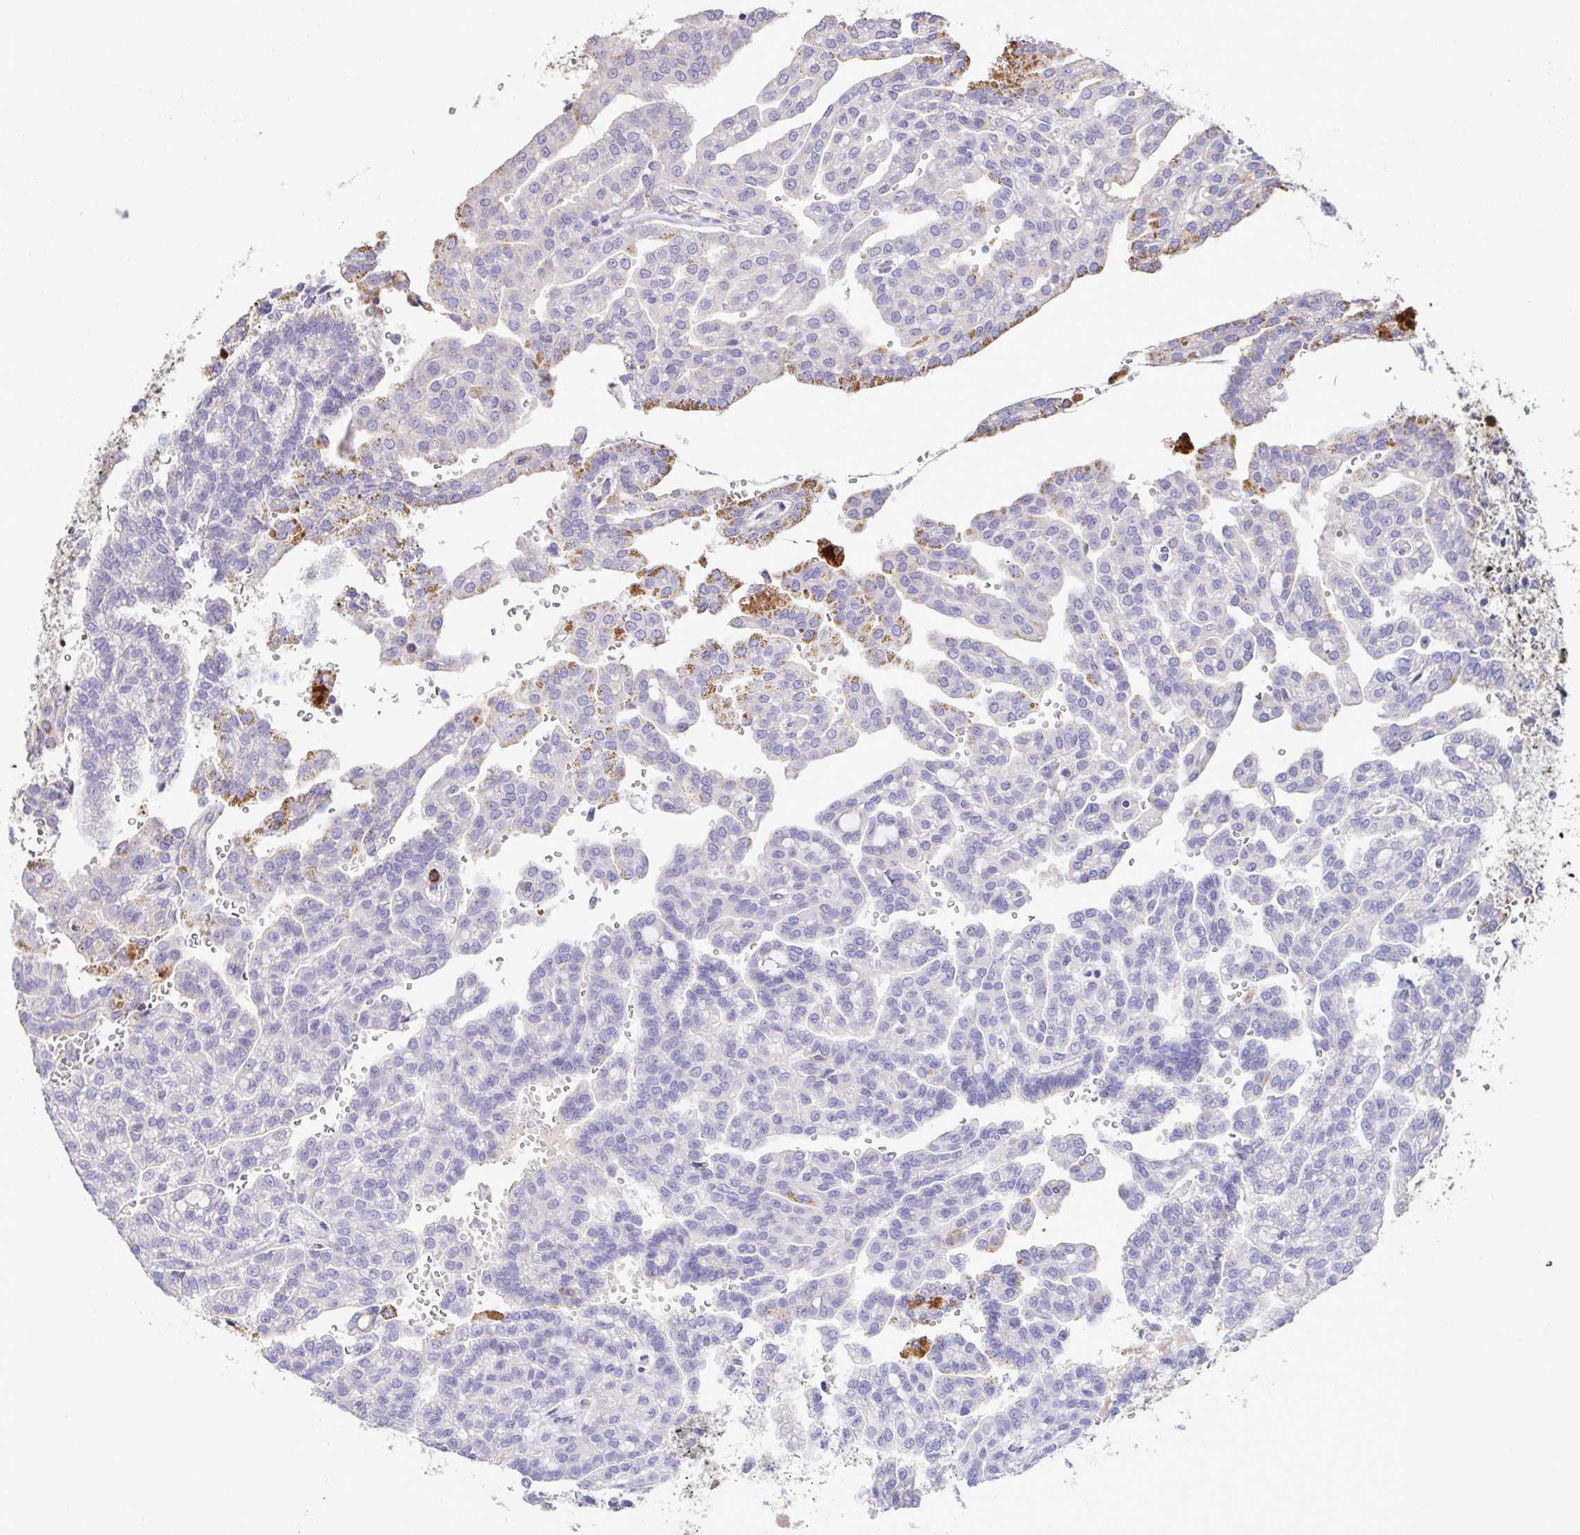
{"staining": {"intensity": "negative", "quantity": "none", "location": "none"}, "tissue": "renal cancer", "cell_type": "Tumor cells", "image_type": "cancer", "snomed": [{"axis": "morphology", "description": "Adenocarcinoma, NOS"}, {"axis": "topography", "description": "Kidney"}], "caption": "Immunohistochemistry (IHC) image of neoplastic tissue: renal cancer (adenocarcinoma) stained with DAB reveals no significant protein positivity in tumor cells.", "gene": "MARCO", "patient": {"sex": "male", "age": 63}}